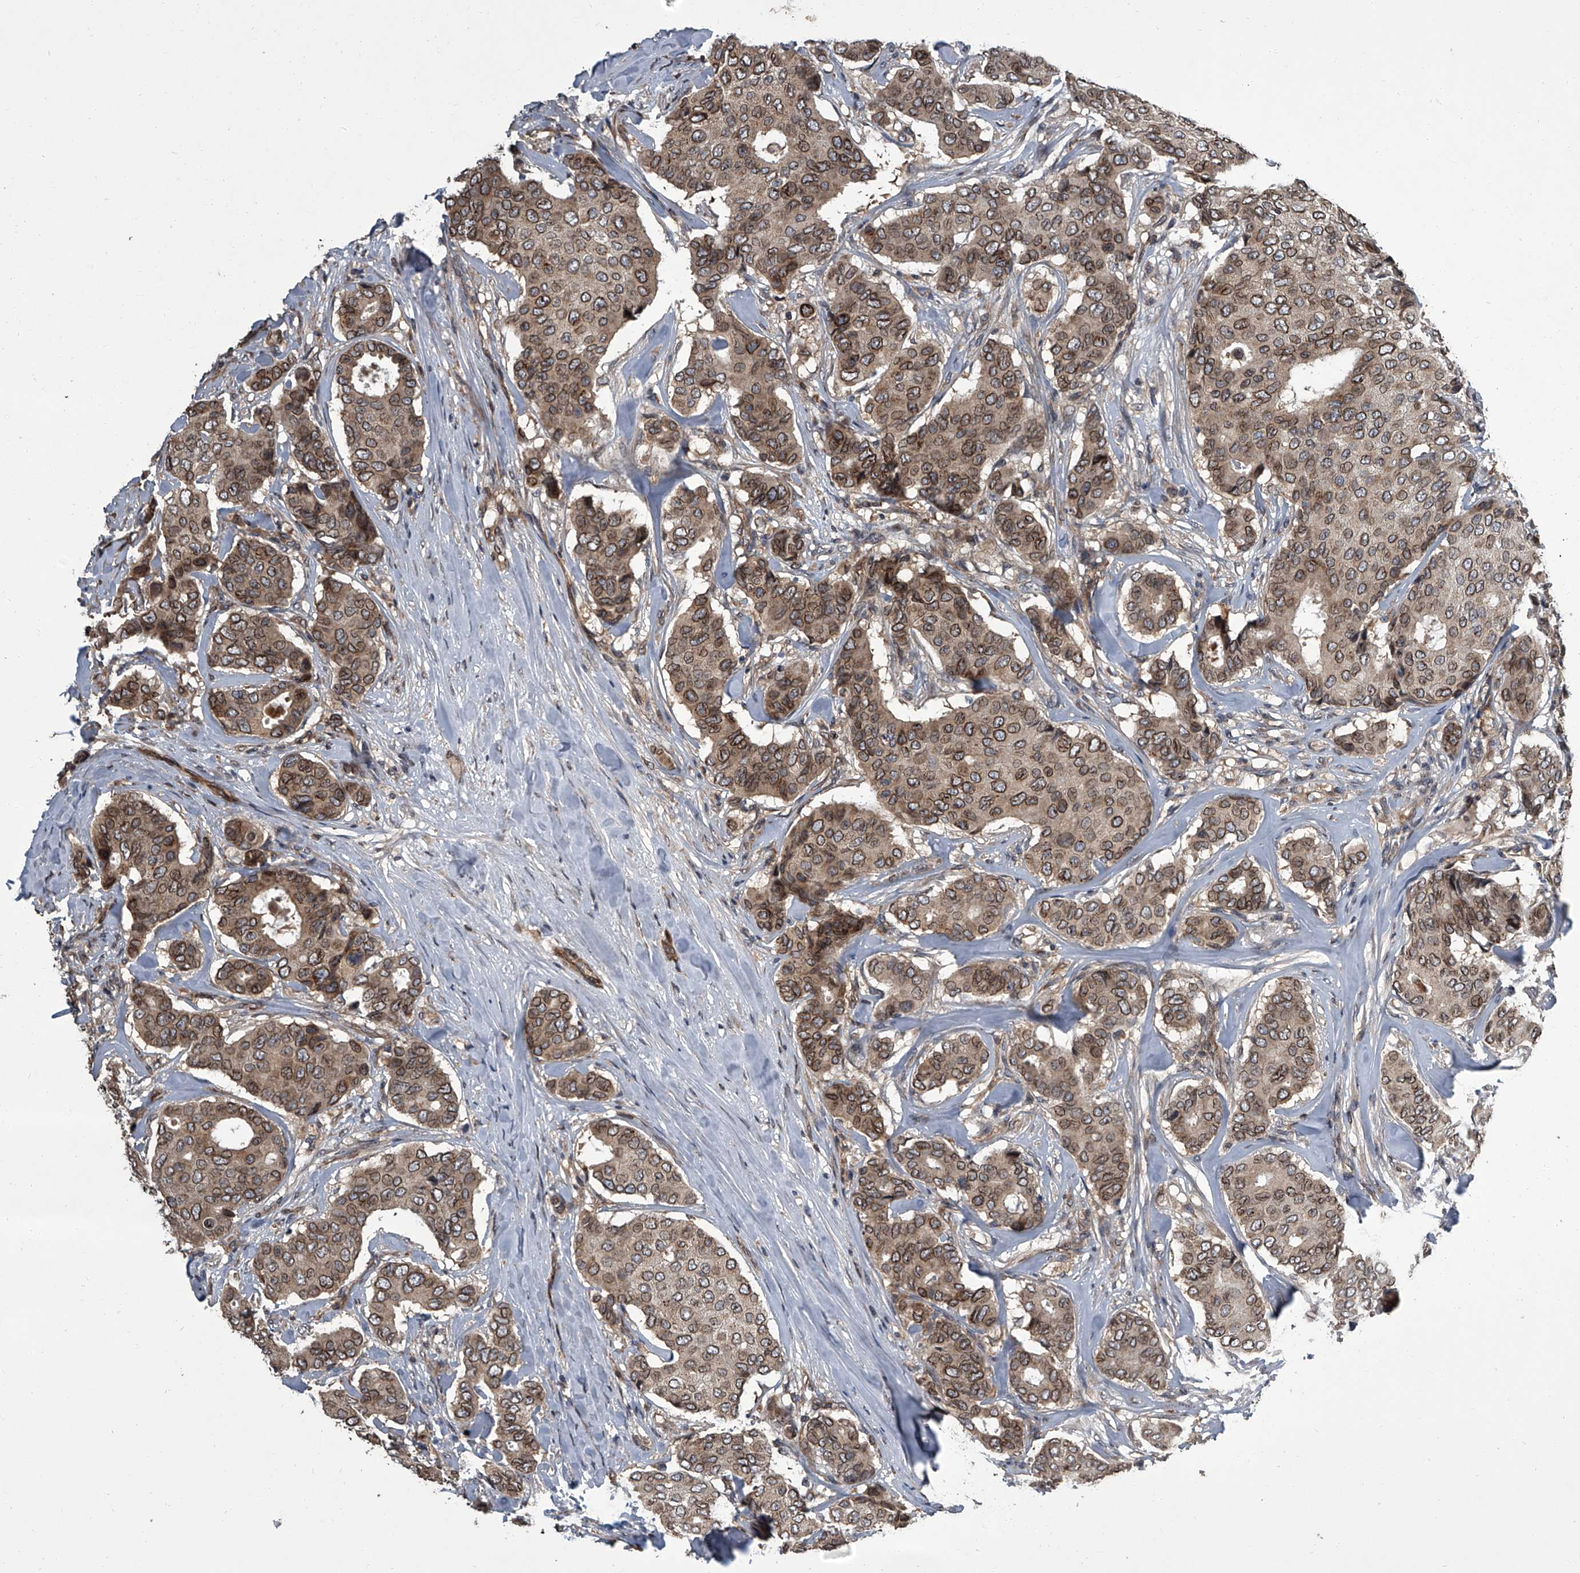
{"staining": {"intensity": "moderate", "quantity": ">75%", "location": "cytoplasmic/membranous,nuclear"}, "tissue": "breast cancer", "cell_type": "Tumor cells", "image_type": "cancer", "snomed": [{"axis": "morphology", "description": "Duct carcinoma"}, {"axis": "topography", "description": "Breast"}], "caption": "This photomicrograph exhibits breast cancer stained with immunohistochemistry to label a protein in brown. The cytoplasmic/membranous and nuclear of tumor cells show moderate positivity for the protein. Nuclei are counter-stained blue.", "gene": "LRRC8C", "patient": {"sex": "female", "age": 75}}